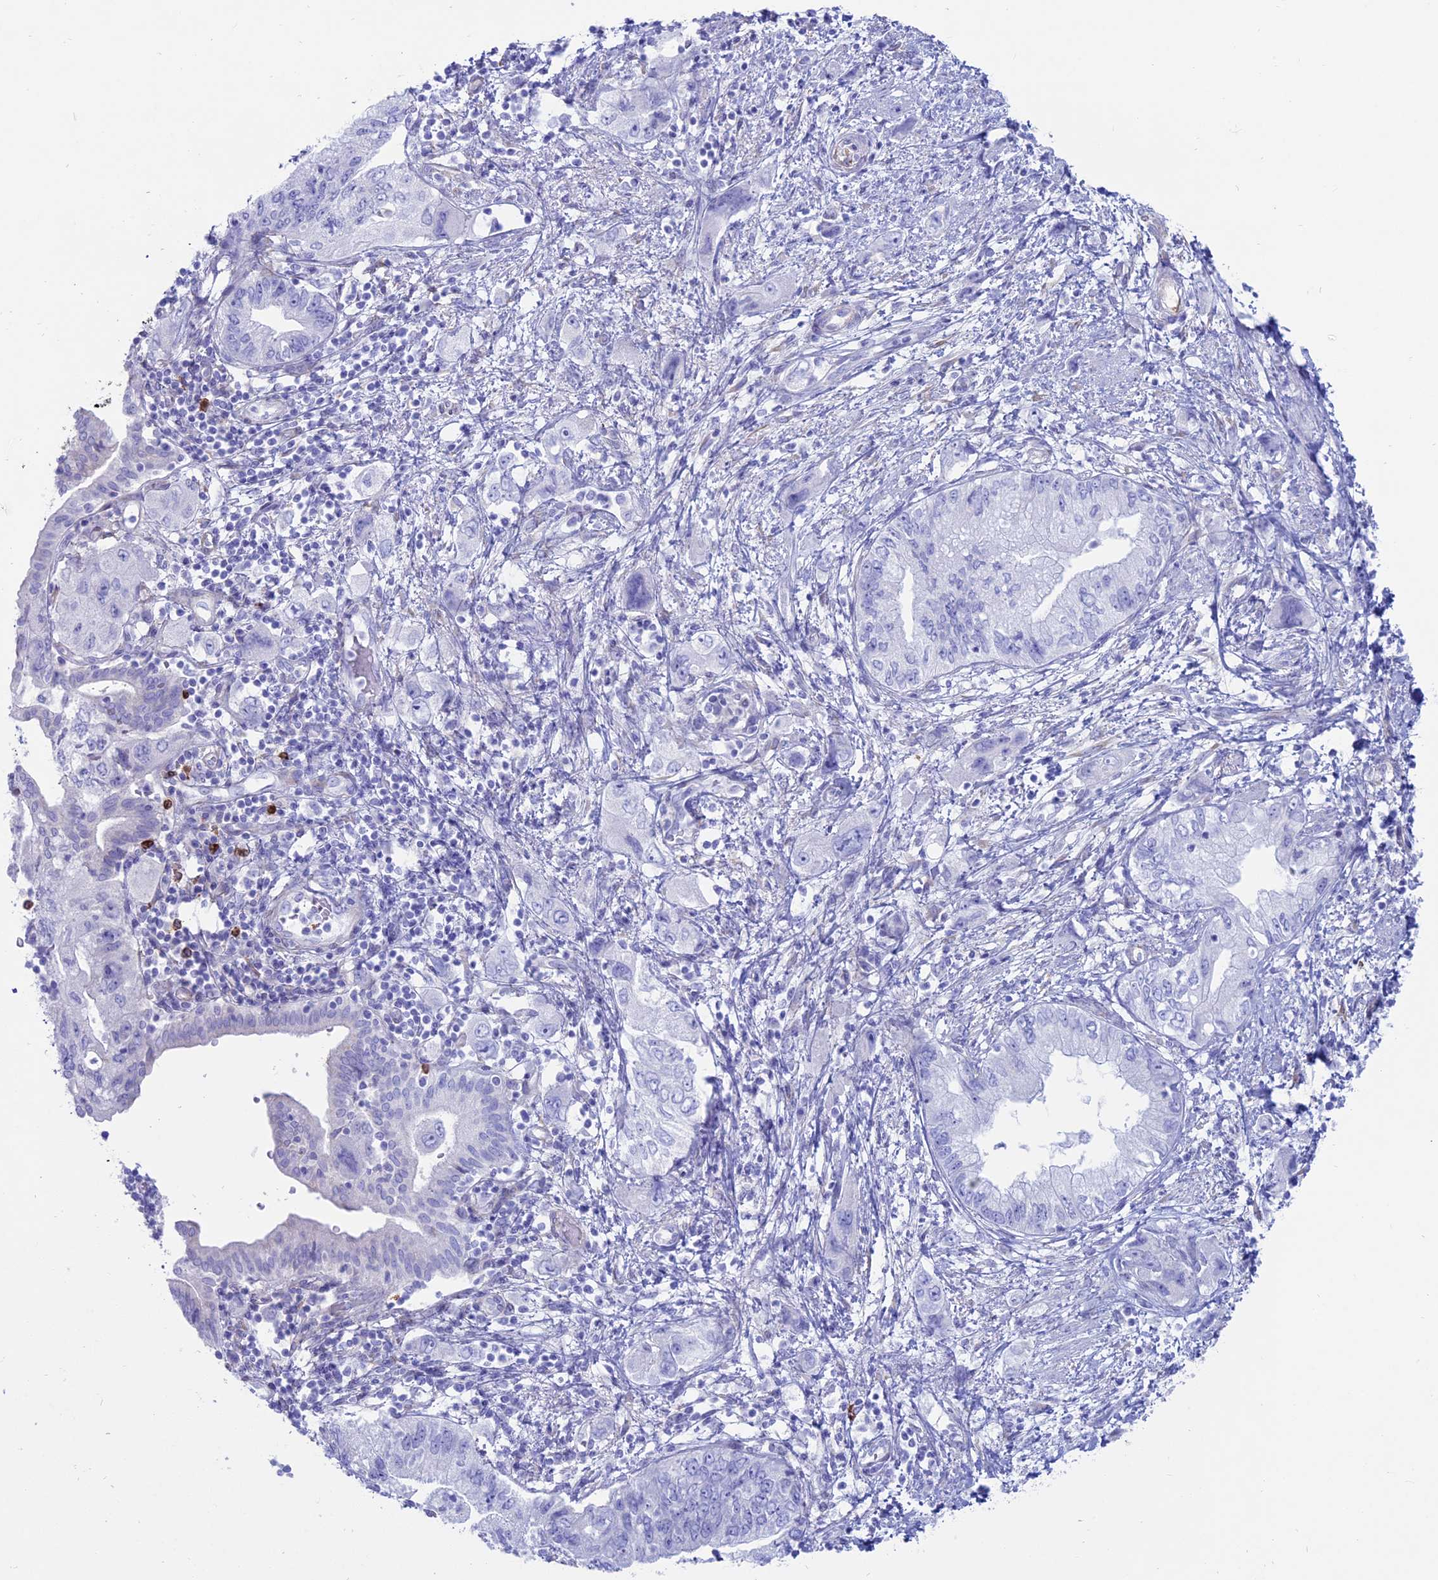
{"staining": {"intensity": "negative", "quantity": "none", "location": "none"}, "tissue": "pancreatic cancer", "cell_type": "Tumor cells", "image_type": "cancer", "snomed": [{"axis": "morphology", "description": "Adenocarcinoma, NOS"}, {"axis": "topography", "description": "Pancreas"}], "caption": "Immunohistochemical staining of human pancreatic adenocarcinoma shows no significant expression in tumor cells.", "gene": "OR2AE1", "patient": {"sex": "female", "age": 73}}